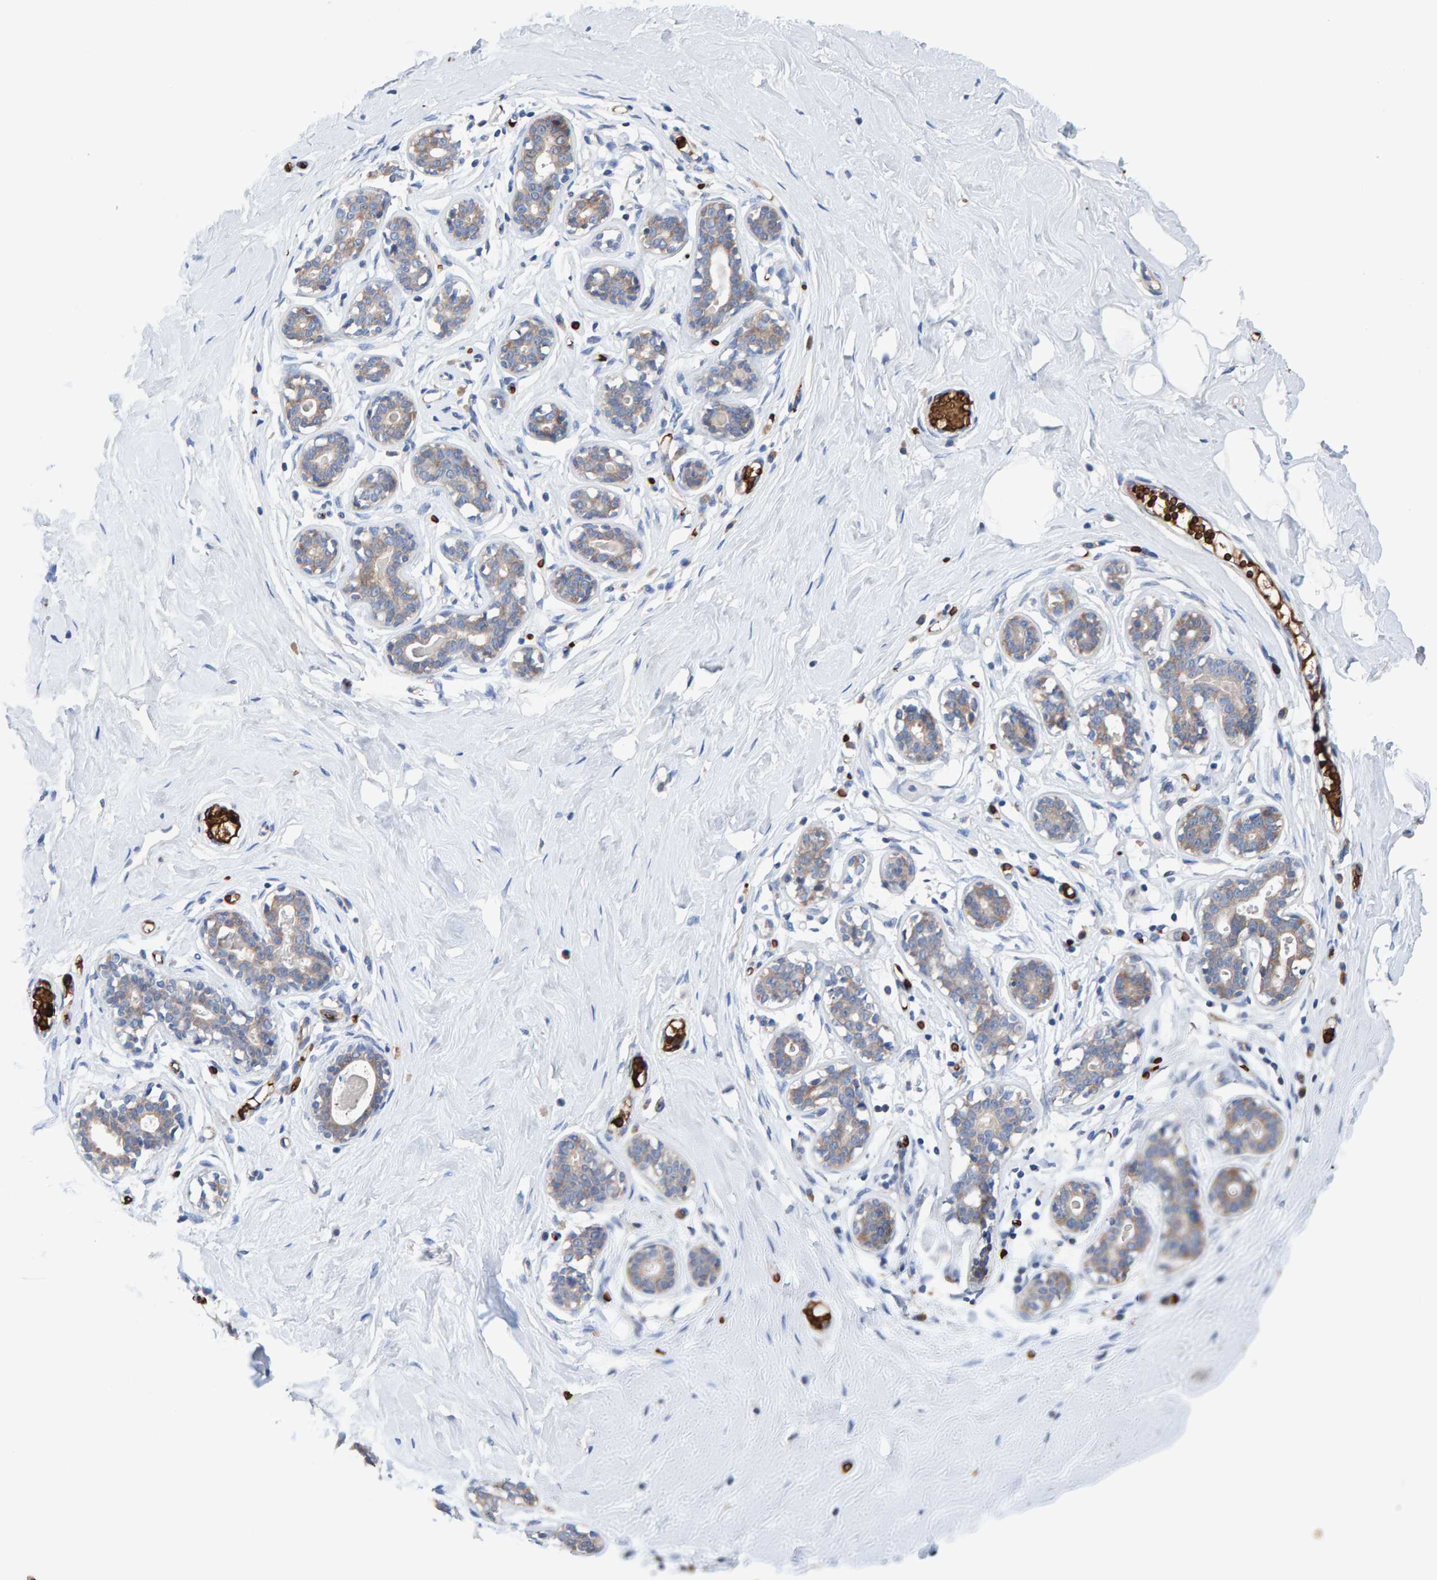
{"staining": {"intensity": "negative", "quantity": "none", "location": "none"}, "tissue": "breast", "cell_type": "Adipocytes", "image_type": "normal", "snomed": [{"axis": "morphology", "description": "Normal tissue, NOS"}, {"axis": "topography", "description": "Breast"}], "caption": "Immunohistochemistry image of benign human breast stained for a protein (brown), which reveals no staining in adipocytes.", "gene": "VPS9D1", "patient": {"sex": "female", "age": 23}}